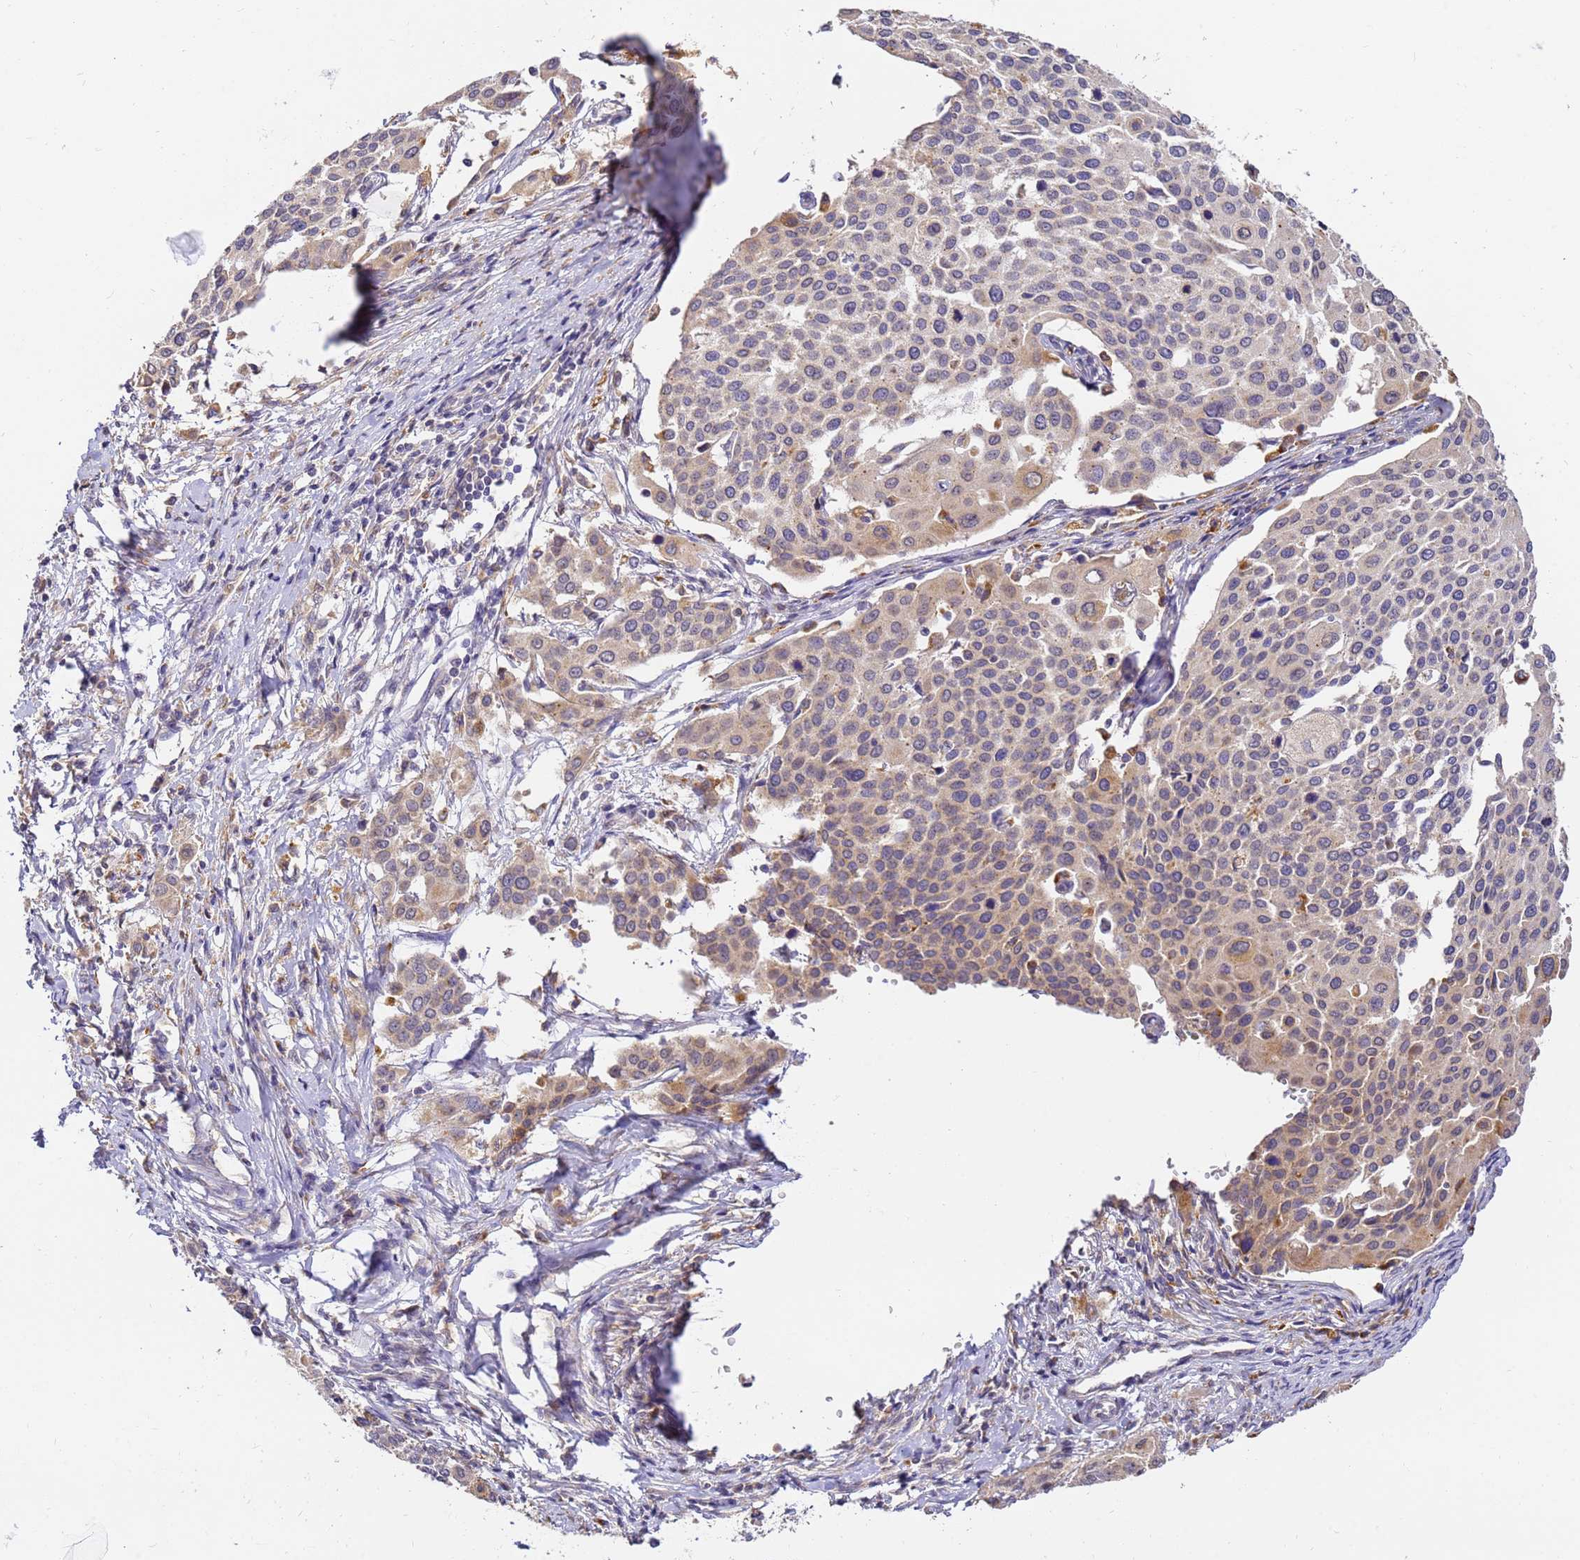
{"staining": {"intensity": "negative", "quantity": "none", "location": "none"}, "tissue": "cervical cancer", "cell_type": "Tumor cells", "image_type": "cancer", "snomed": [{"axis": "morphology", "description": "Squamous cell carcinoma, NOS"}, {"axis": "topography", "description": "Cervix"}], "caption": "The immunohistochemistry histopathology image has no significant positivity in tumor cells of cervical squamous cell carcinoma tissue.", "gene": "ARL8B", "patient": {"sex": "female", "age": 44}}